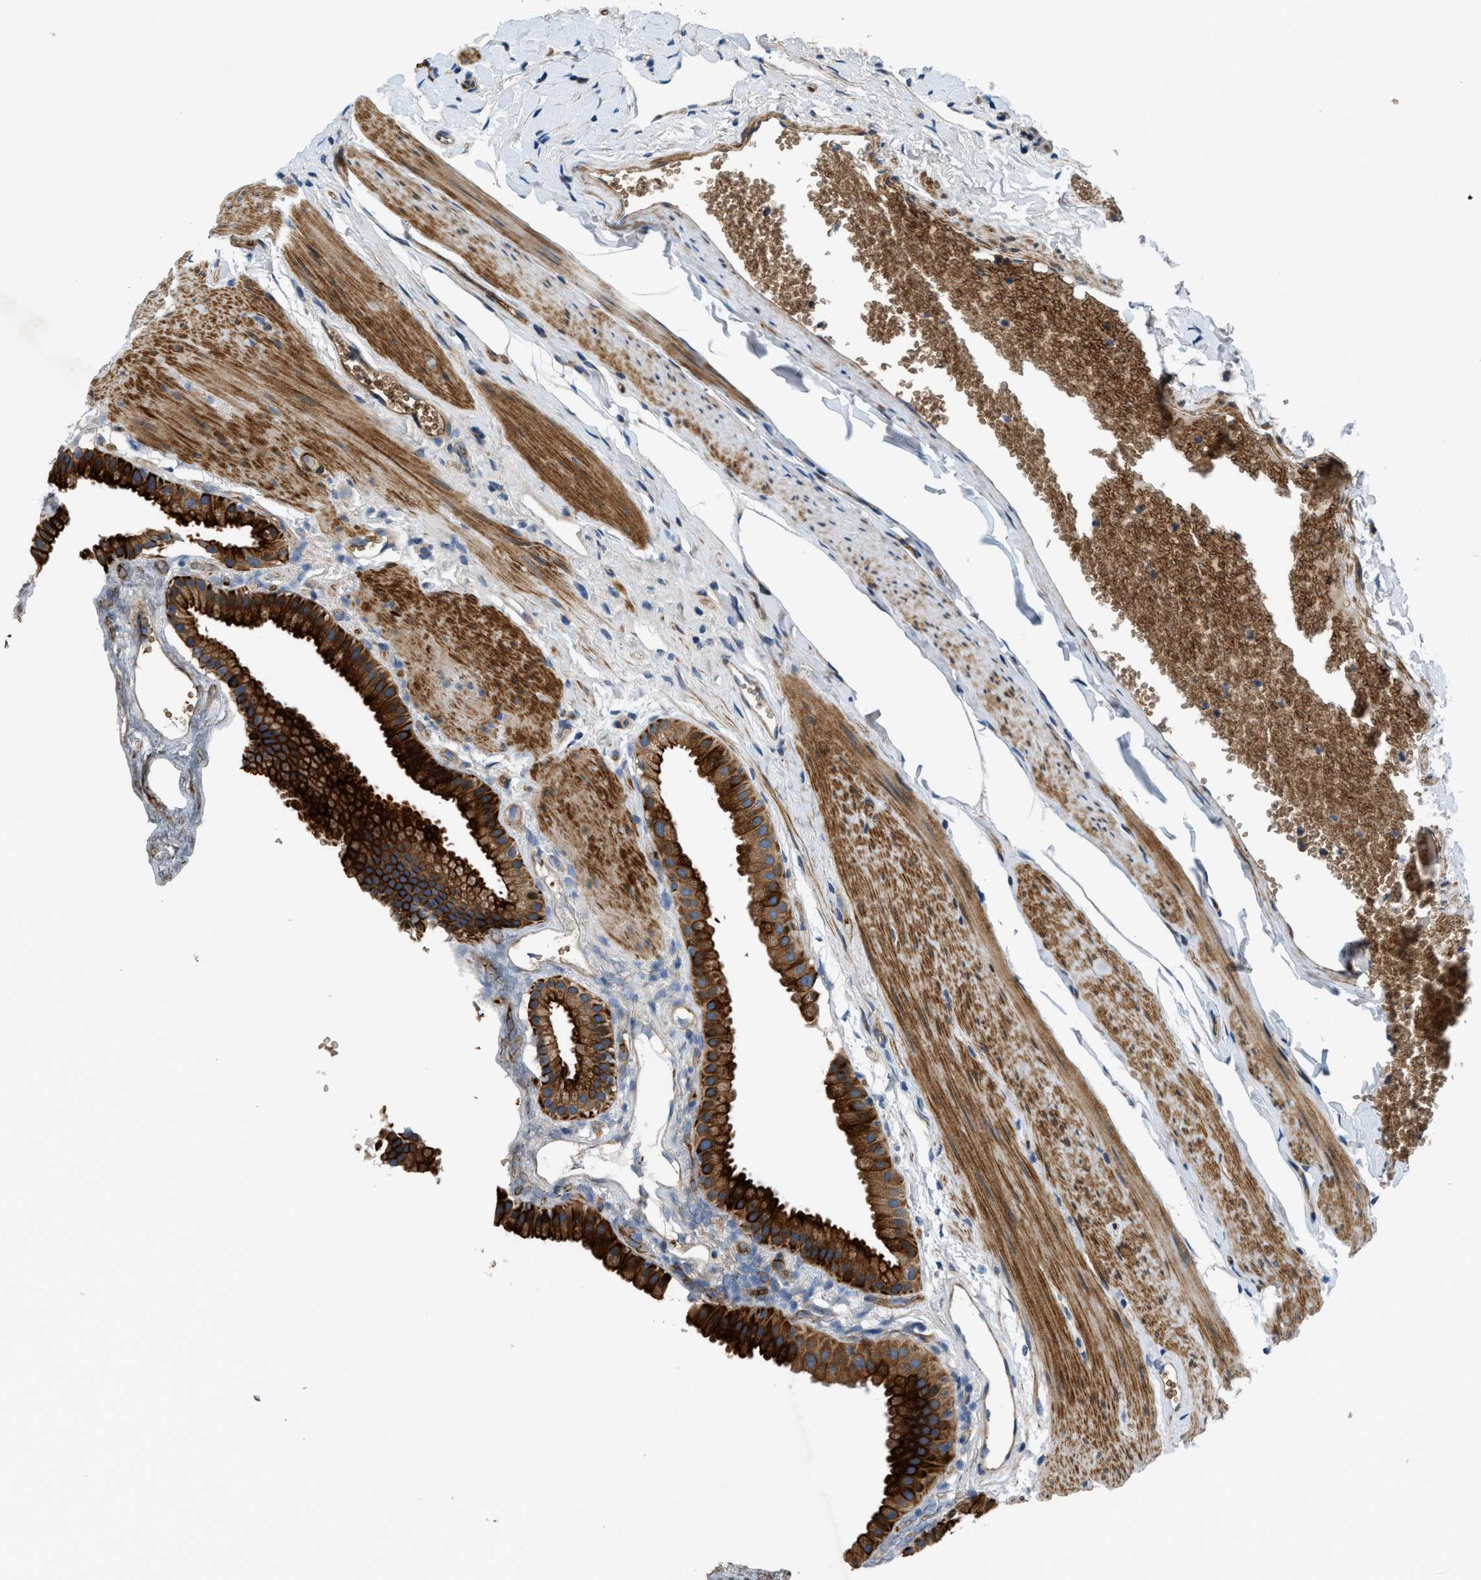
{"staining": {"intensity": "strong", "quantity": ">75%", "location": "cytoplasmic/membranous"}, "tissue": "gallbladder", "cell_type": "Glandular cells", "image_type": "normal", "snomed": [{"axis": "morphology", "description": "Normal tissue, NOS"}, {"axis": "topography", "description": "Gallbladder"}], "caption": "Strong cytoplasmic/membranous staining for a protein is present in approximately >75% of glandular cells of unremarkable gallbladder using IHC.", "gene": "DHODH", "patient": {"sex": "female", "age": 64}}